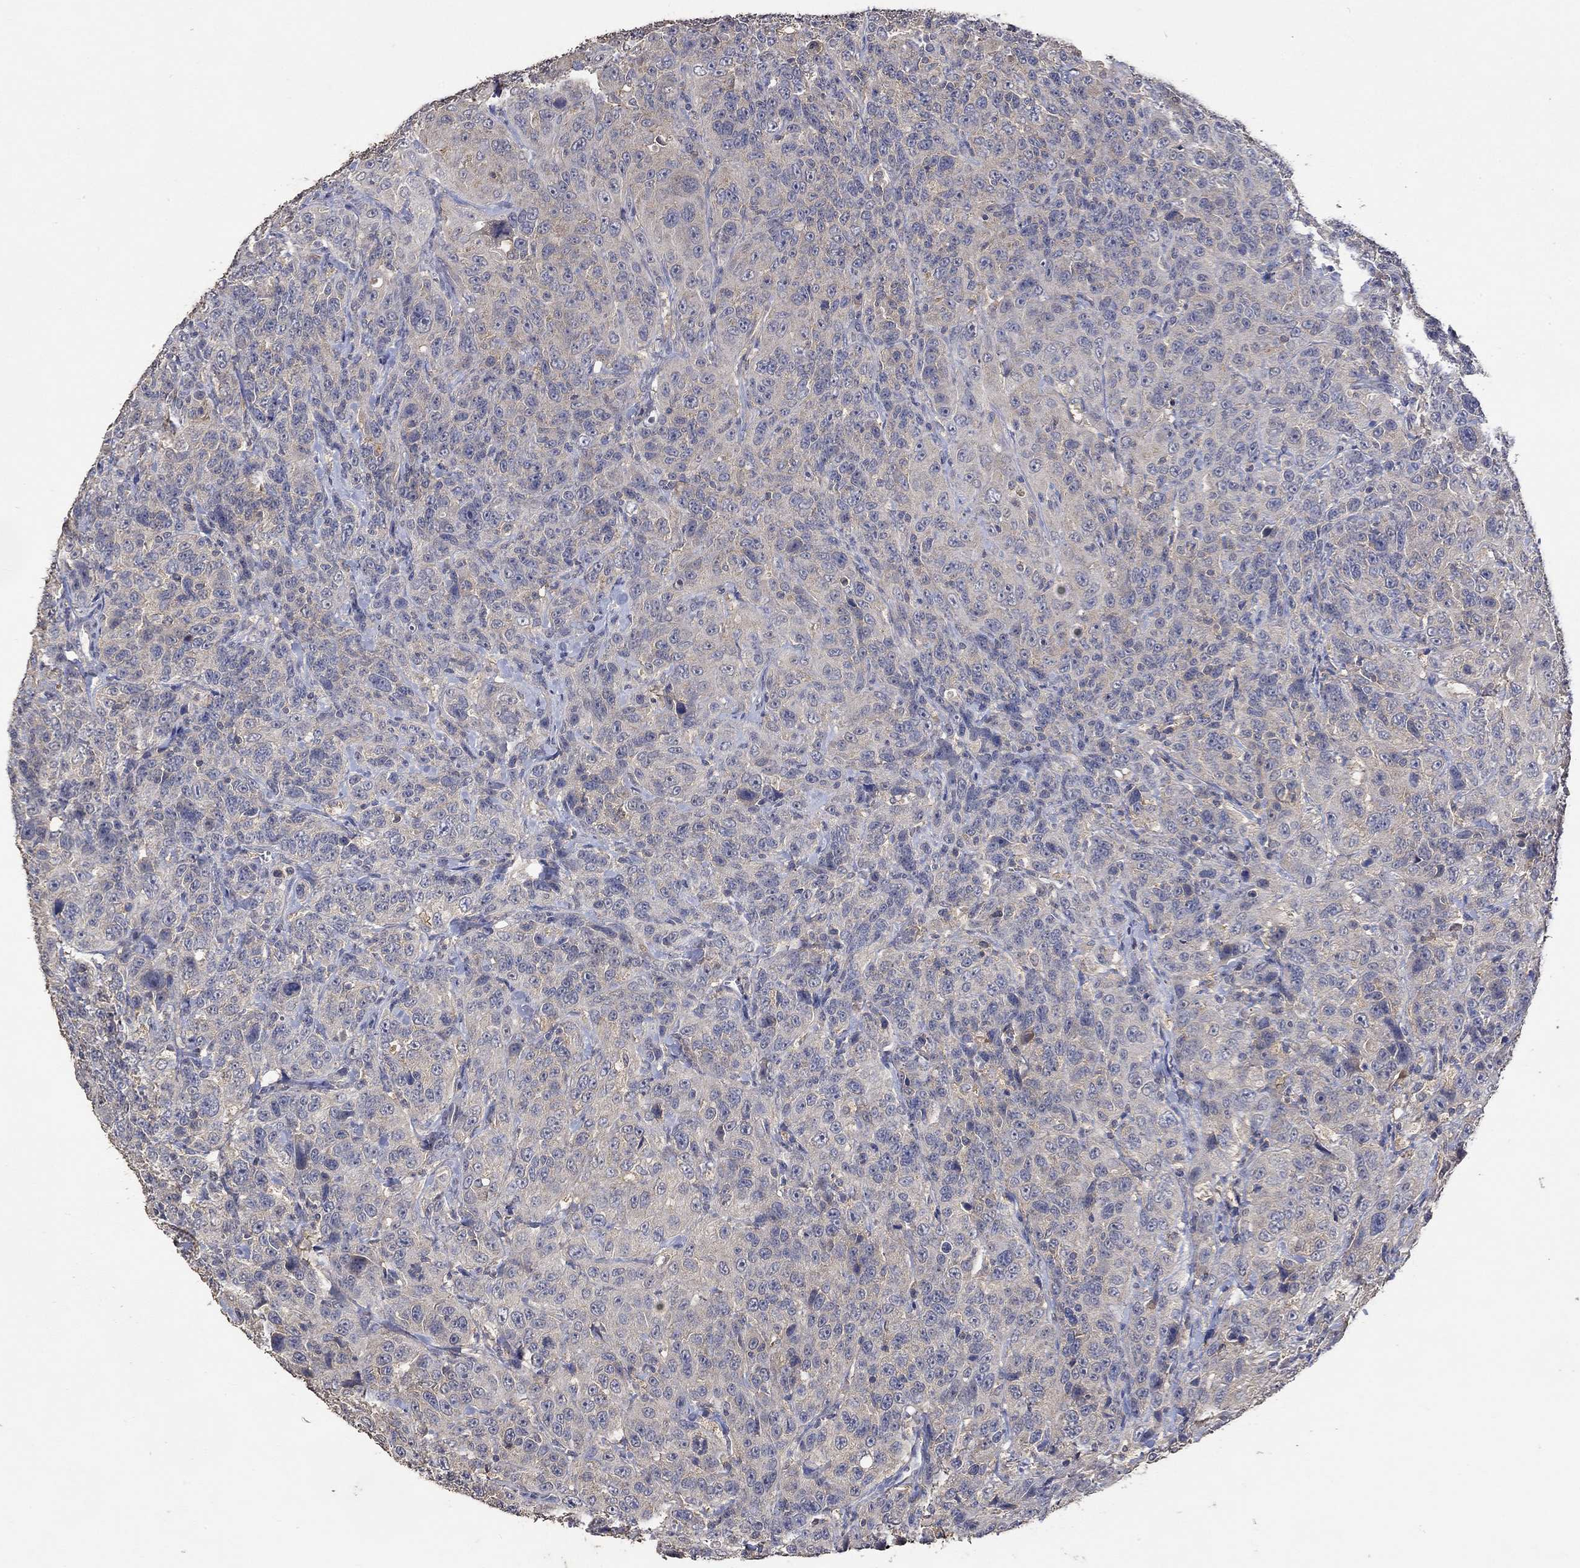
{"staining": {"intensity": "negative", "quantity": "none", "location": "none"}, "tissue": "urothelial cancer", "cell_type": "Tumor cells", "image_type": "cancer", "snomed": [{"axis": "morphology", "description": "Urothelial carcinoma, NOS"}, {"axis": "morphology", "description": "Urothelial carcinoma, High grade"}, {"axis": "topography", "description": "Urinary bladder"}], "caption": "This is an IHC histopathology image of human urothelial cancer. There is no expression in tumor cells.", "gene": "PTPN20", "patient": {"sex": "female", "age": 73}}